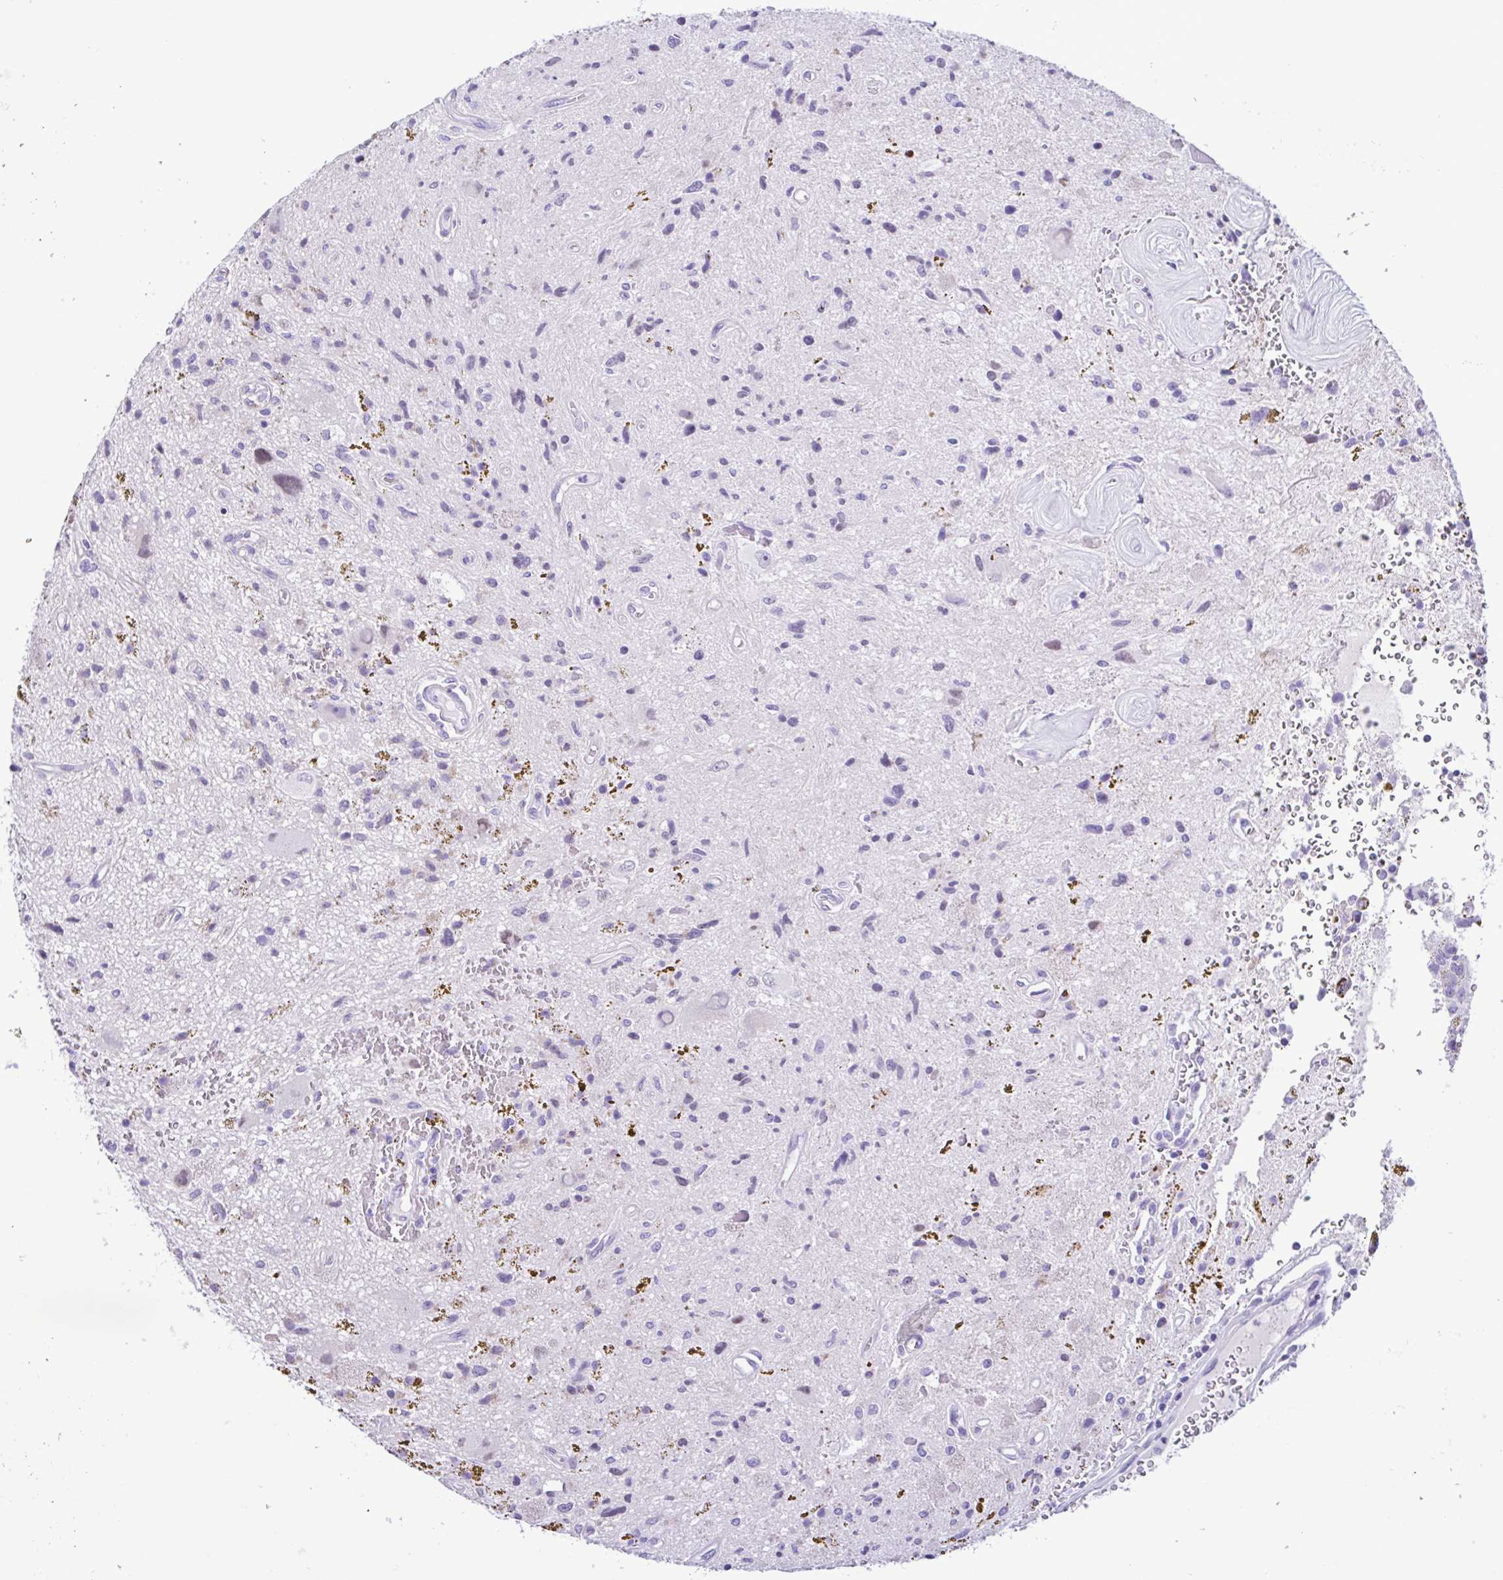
{"staining": {"intensity": "negative", "quantity": "none", "location": "none"}, "tissue": "glioma", "cell_type": "Tumor cells", "image_type": "cancer", "snomed": [{"axis": "morphology", "description": "Glioma, malignant, Low grade"}, {"axis": "topography", "description": "Cerebellum"}], "caption": "Protein analysis of glioma displays no significant expression in tumor cells. (Brightfield microscopy of DAB IHC at high magnification).", "gene": "SPATA16", "patient": {"sex": "female", "age": 14}}